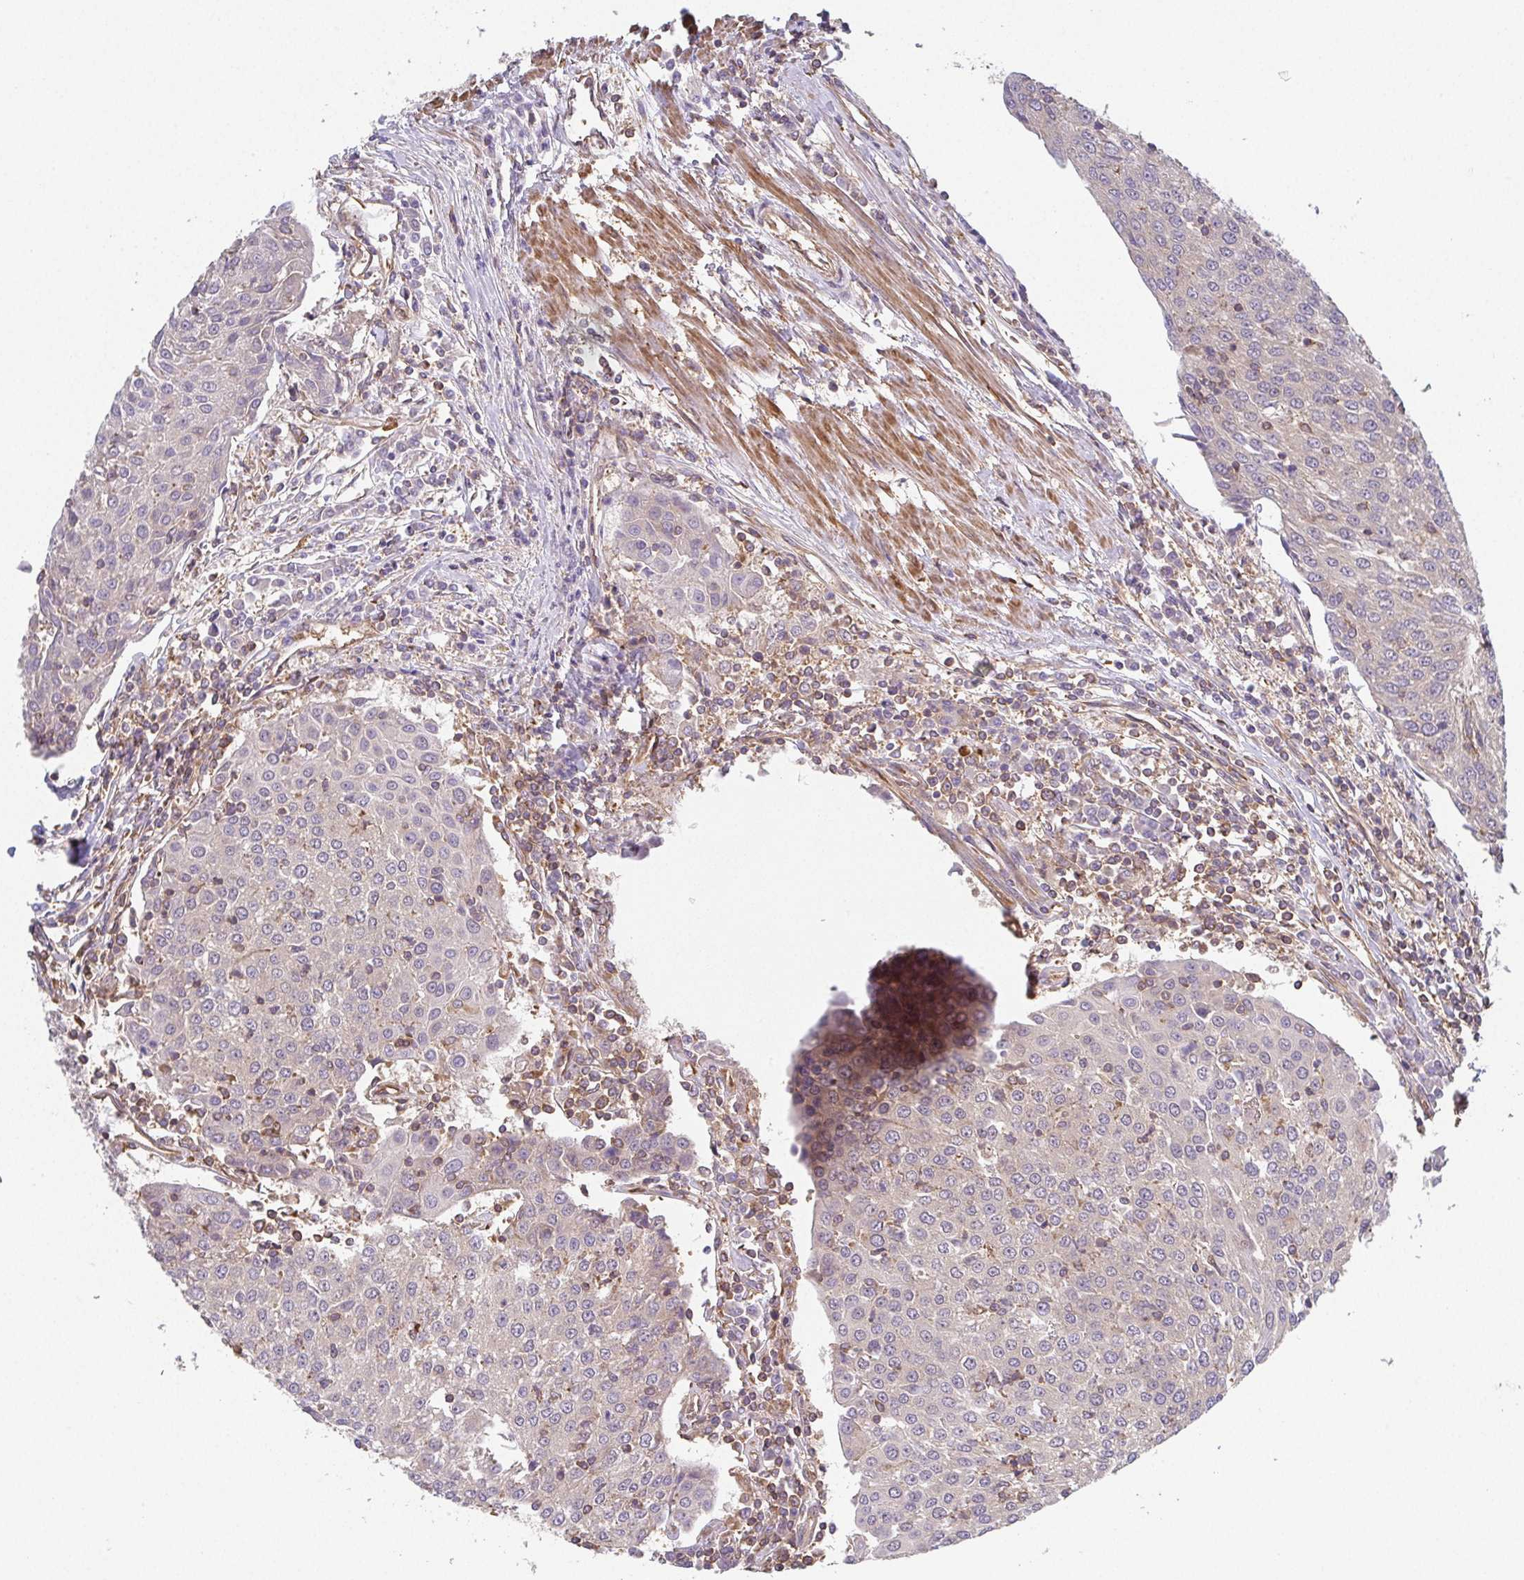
{"staining": {"intensity": "negative", "quantity": "none", "location": "none"}, "tissue": "urothelial cancer", "cell_type": "Tumor cells", "image_type": "cancer", "snomed": [{"axis": "morphology", "description": "Urothelial carcinoma, High grade"}, {"axis": "topography", "description": "Urinary bladder"}], "caption": "There is no significant positivity in tumor cells of high-grade urothelial carcinoma. The staining is performed using DAB brown chromogen with nuclei counter-stained in using hematoxylin.", "gene": "TMEM229A", "patient": {"sex": "female", "age": 85}}